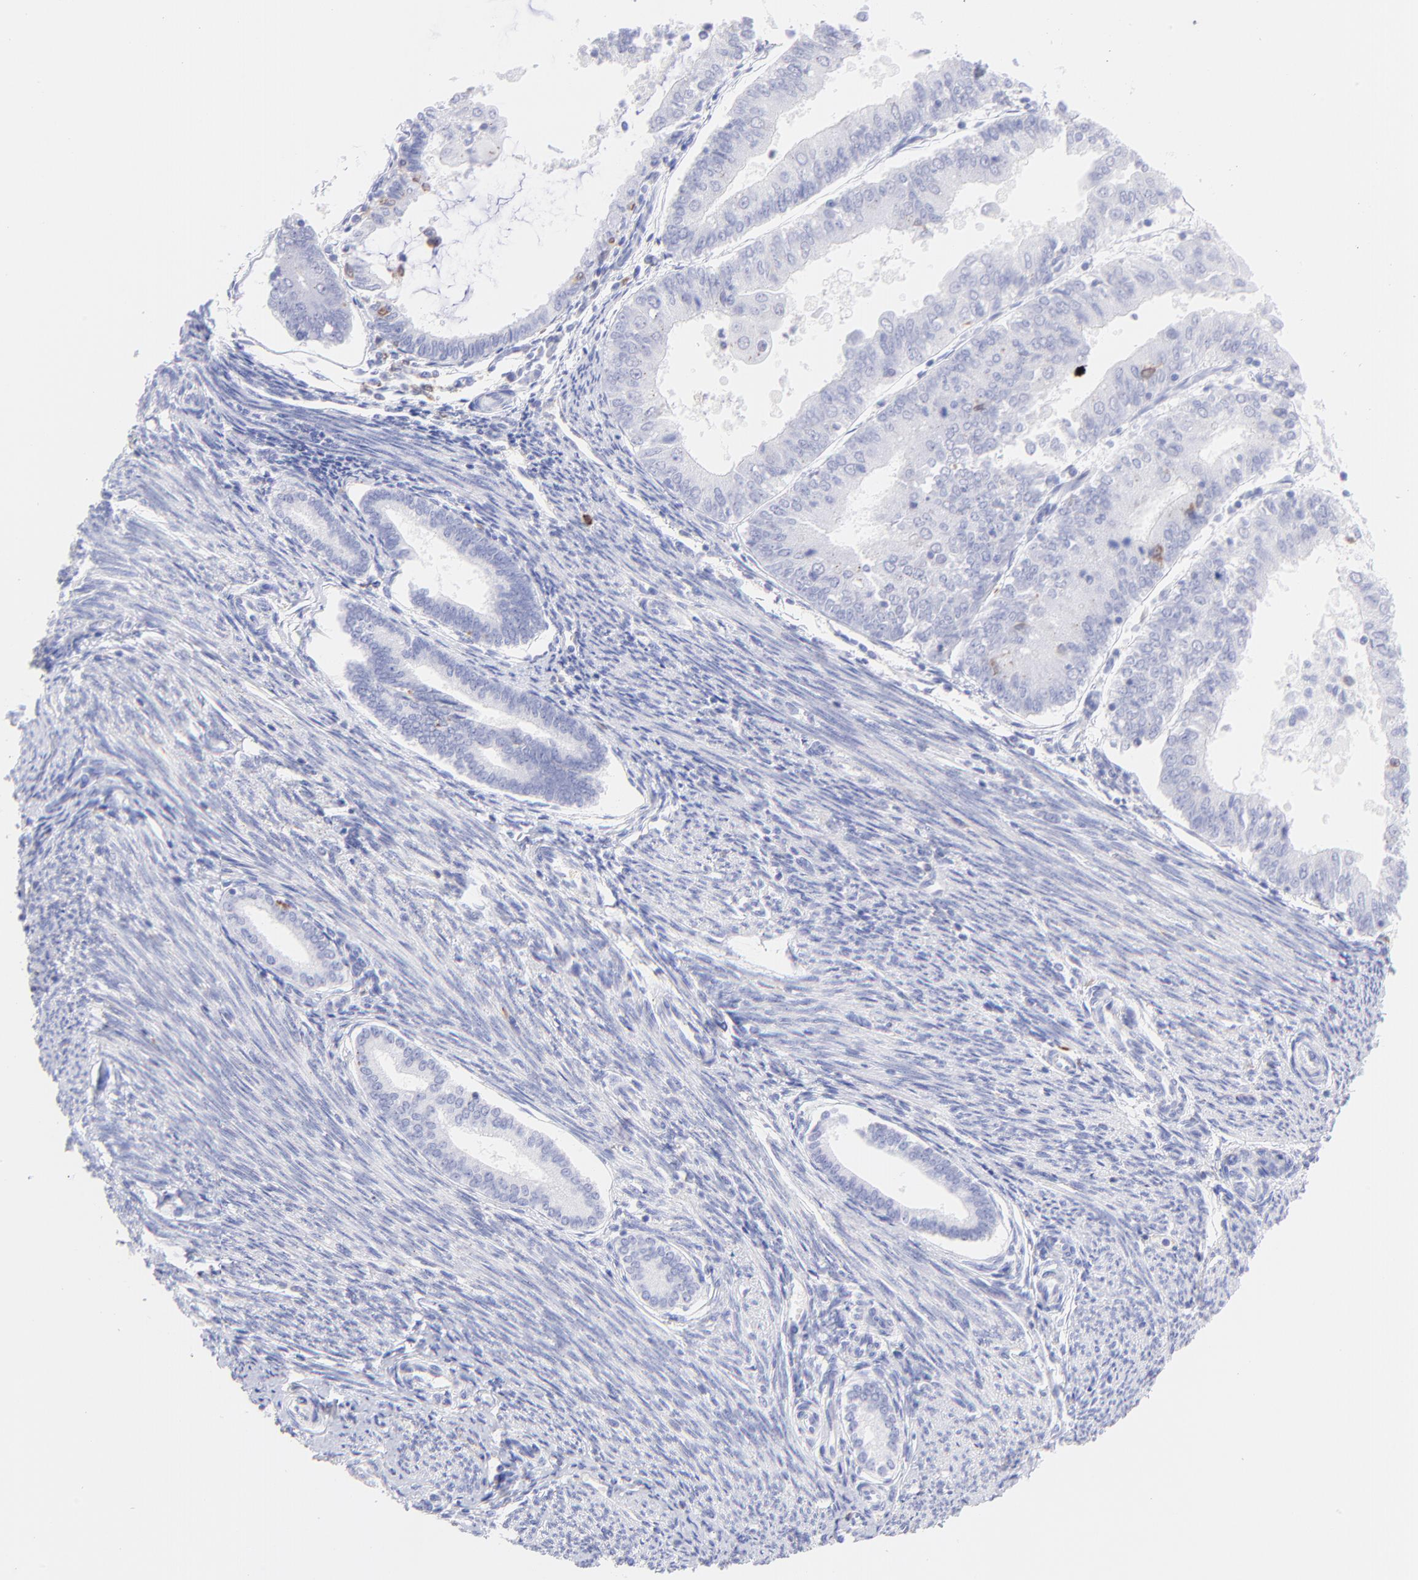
{"staining": {"intensity": "moderate", "quantity": "<25%", "location": "cytoplasmic/membranous"}, "tissue": "endometrial cancer", "cell_type": "Tumor cells", "image_type": "cancer", "snomed": [{"axis": "morphology", "description": "Adenocarcinoma, NOS"}, {"axis": "topography", "description": "Endometrium"}], "caption": "Immunohistochemical staining of endometrial cancer demonstrates low levels of moderate cytoplasmic/membranous protein expression in approximately <25% of tumor cells.", "gene": "IRAG2", "patient": {"sex": "female", "age": 79}}